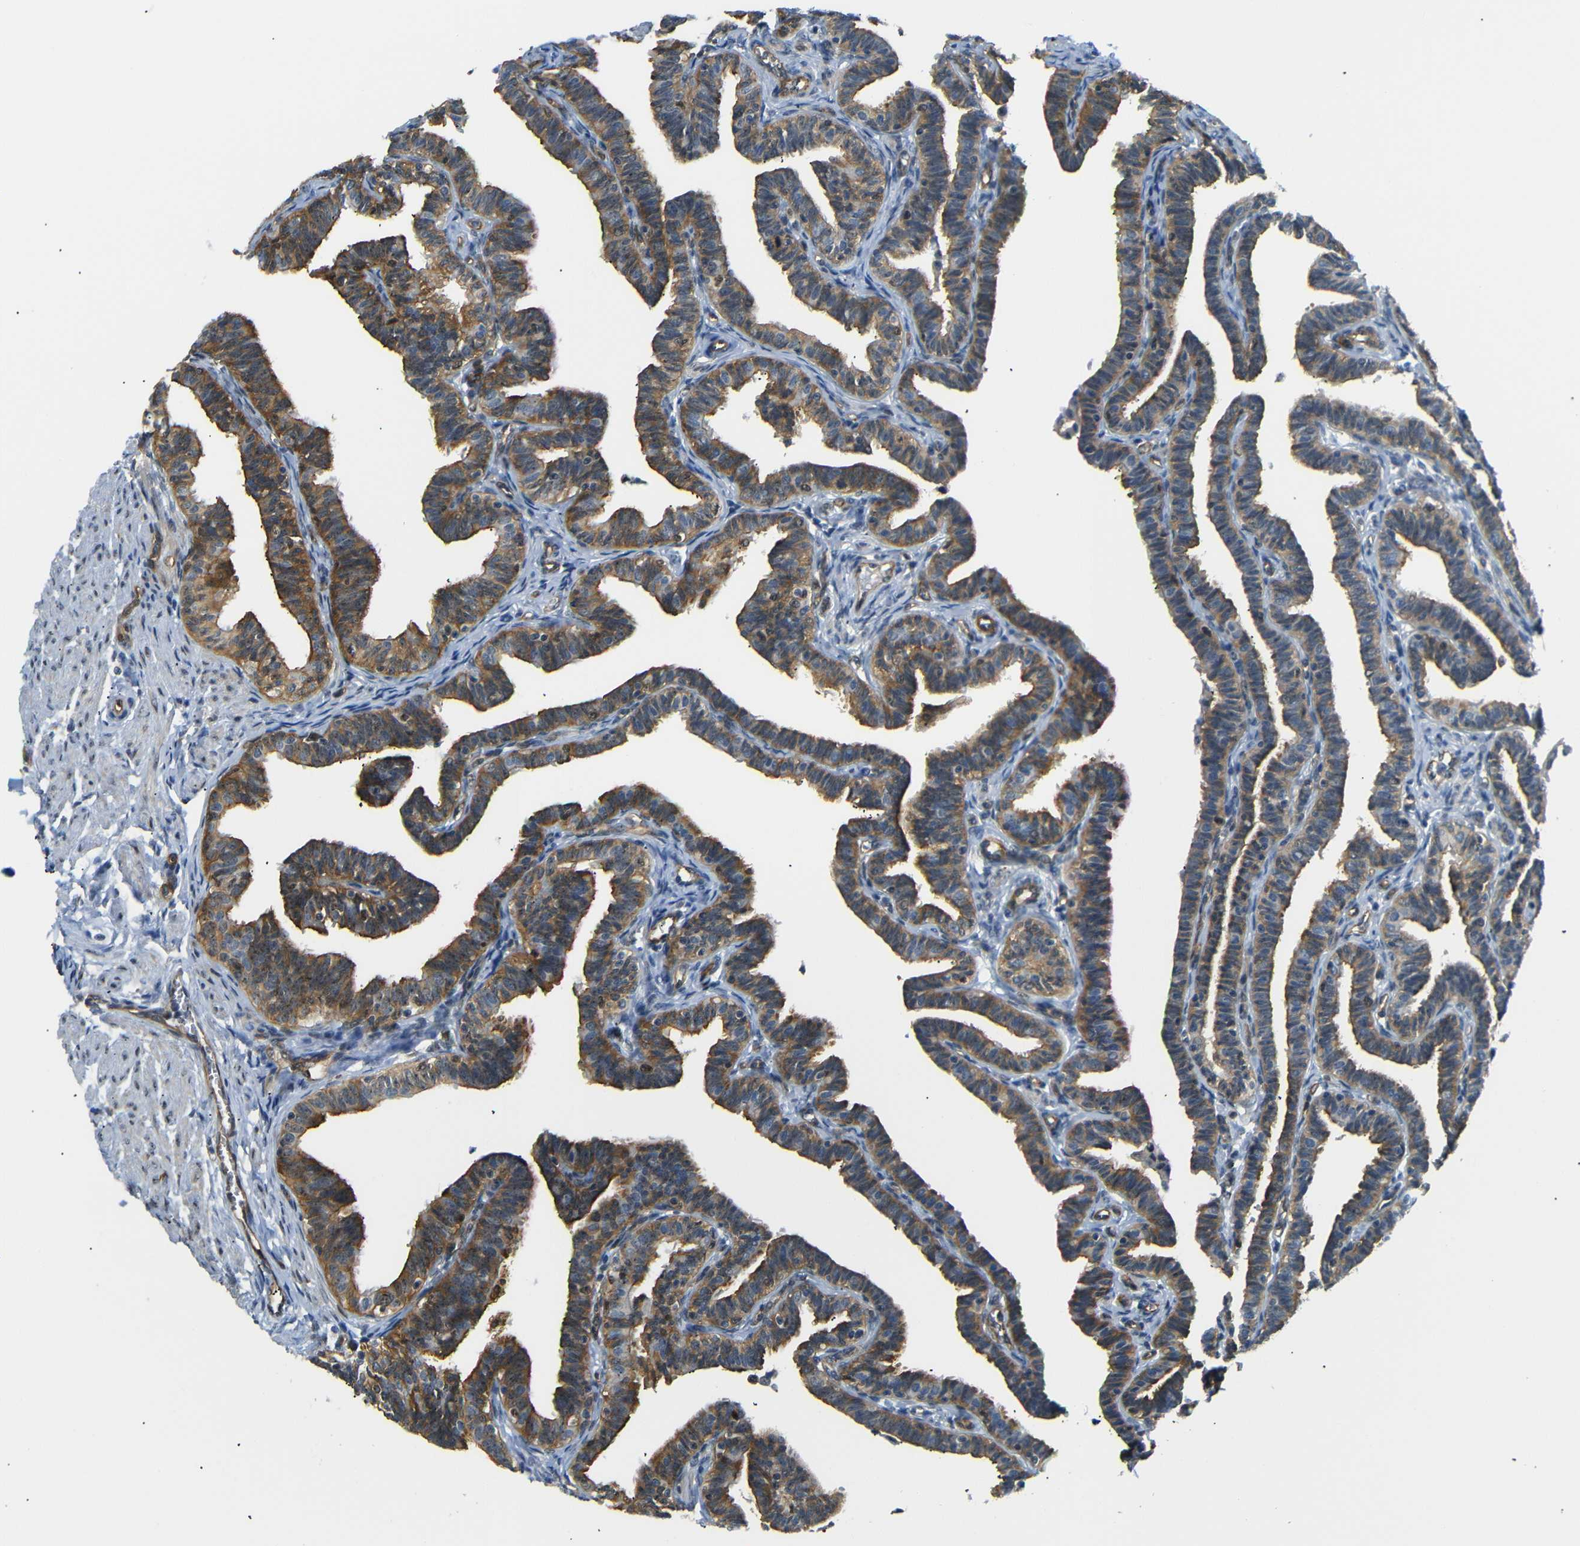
{"staining": {"intensity": "moderate", "quantity": ">75%", "location": "cytoplasmic/membranous,nuclear"}, "tissue": "fallopian tube", "cell_type": "Glandular cells", "image_type": "normal", "snomed": [{"axis": "morphology", "description": "Normal tissue, NOS"}, {"axis": "topography", "description": "Fallopian tube"}, {"axis": "topography", "description": "Ovary"}], "caption": "Brown immunohistochemical staining in benign human fallopian tube reveals moderate cytoplasmic/membranous,nuclear staining in about >75% of glandular cells.", "gene": "PARN", "patient": {"sex": "female", "age": 23}}